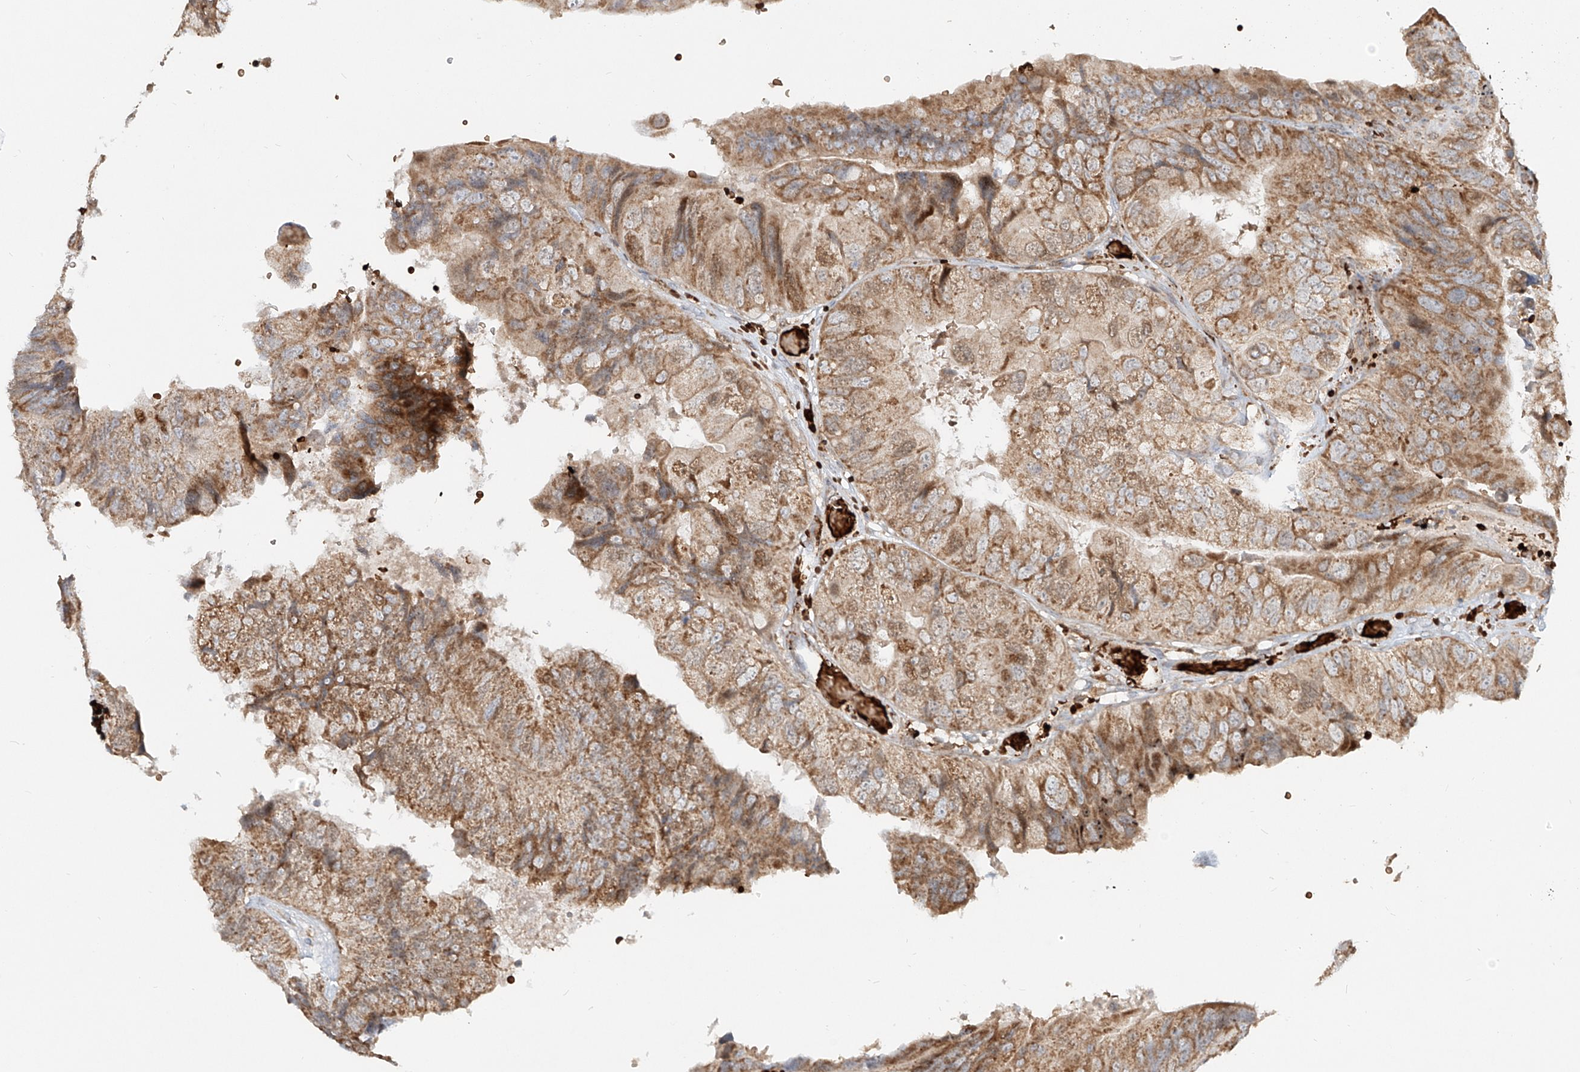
{"staining": {"intensity": "moderate", "quantity": ">75%", "location": "cytoplasmic/membranous,nuclear"}, "tissue": "colorectal cancer", "cell_type": "Tumor cells", "image_type": "cancer", "snomed": [{"axis": "morphology", "description": "Adenocarcinoma, NOS"}, {"axis": "topography", "description": "Rectum"}], "caption": "Immunohistochemistry micrograph of neoplastic tissue: human adenocarcinoma (colorectal) stained using IHC reveals medium levels of moderate protein expression localized specifically in the cytoplasmic/membranous and nuclear of tumor cells, appearing as a cytoplasmic/membranous and nuclear brown color.", "gene": "FGD2", "patient": {"sex": "male", "age": 63}}